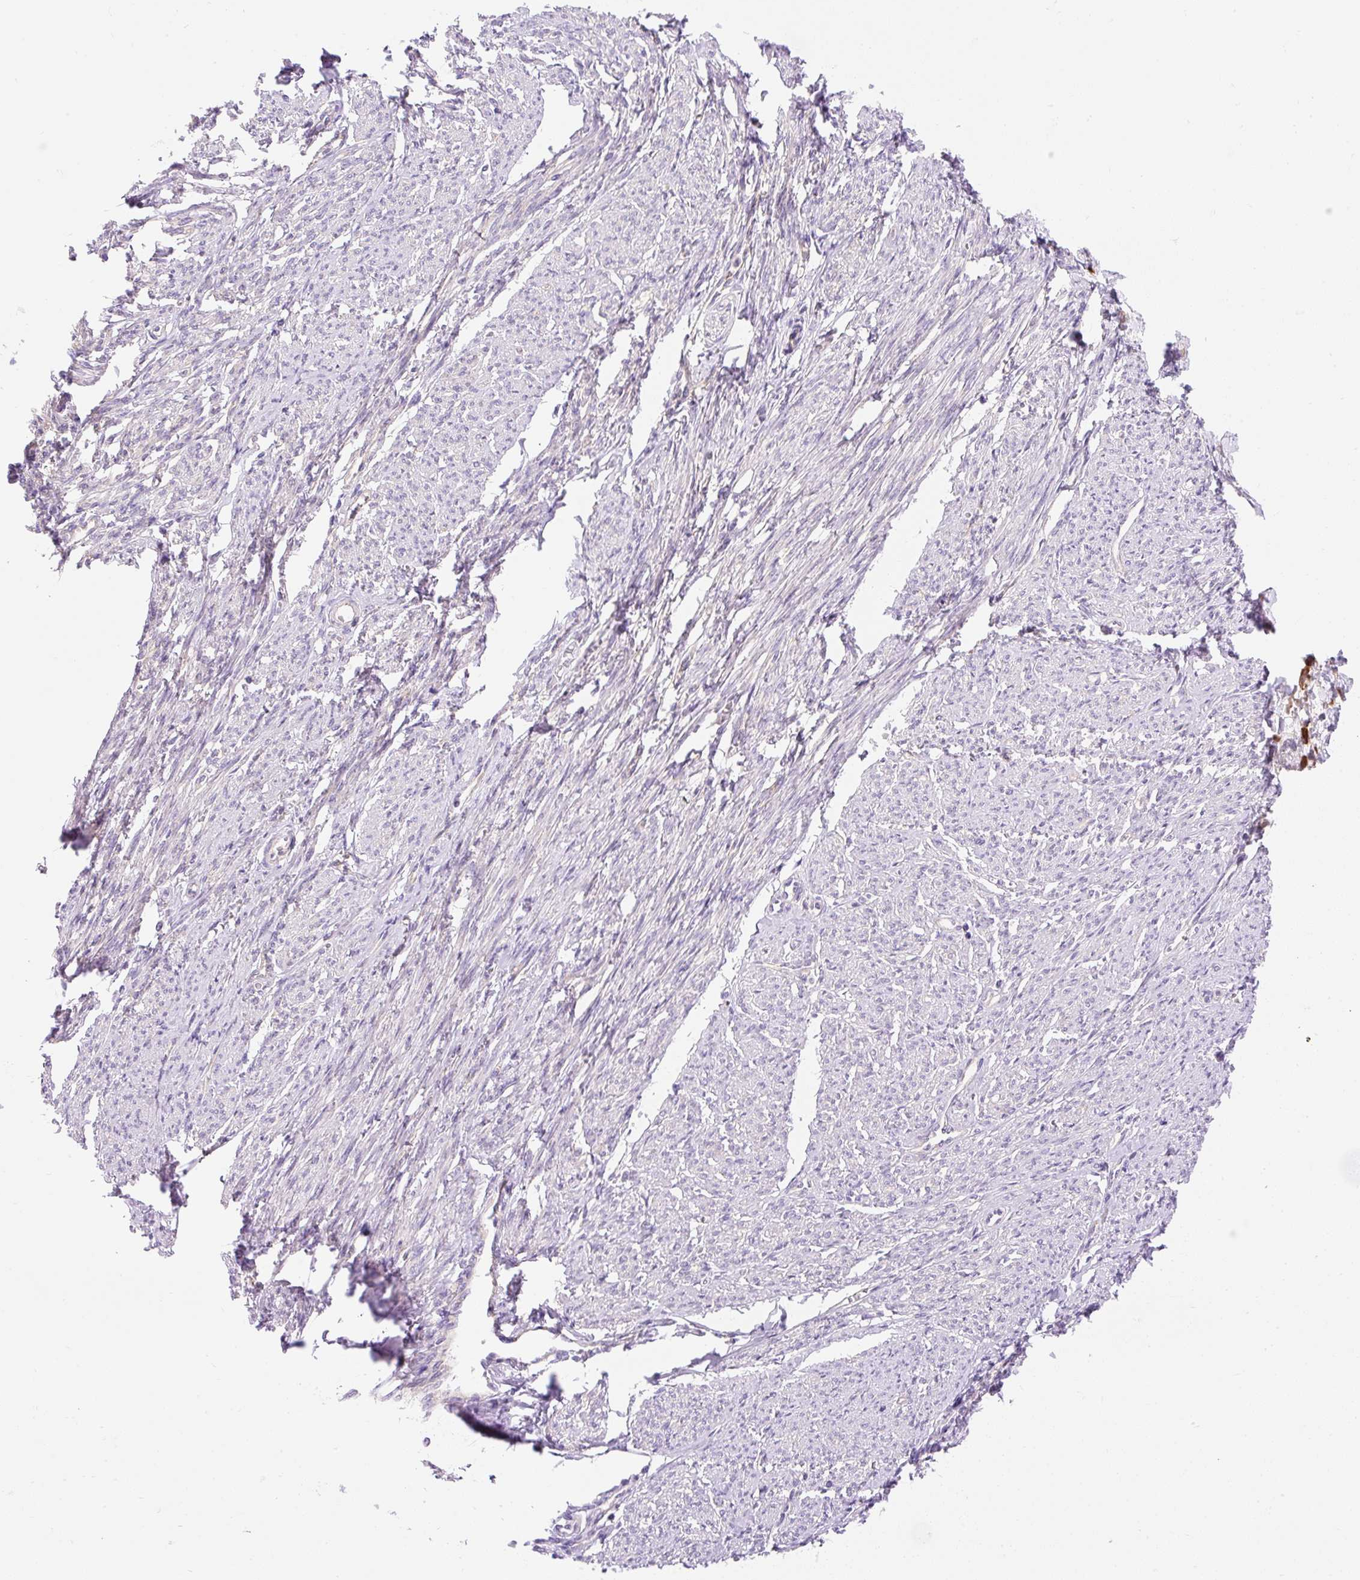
{"staining": {"intensity": "weak", "quantity": "<25%", "location": "cytoplasmic/membranous"}, "tissue": "smooth muscle", "cell_type": "Smooth muscle cells", "image_type": "normal", "snomed": [{"axis": "morphology", "description": "Normal tissue, NOS"}, {"axis": "topography", "description": "Smooth muscle"}], "caption": "Immunohistochemistry photomicrograph of normal smooth muscle: human smooth muscle stained with DAB reveals no significant protein staining in smooth muscle cells.", "gene": "GPR45", "patient": {"sex": "female", "age": 65}}